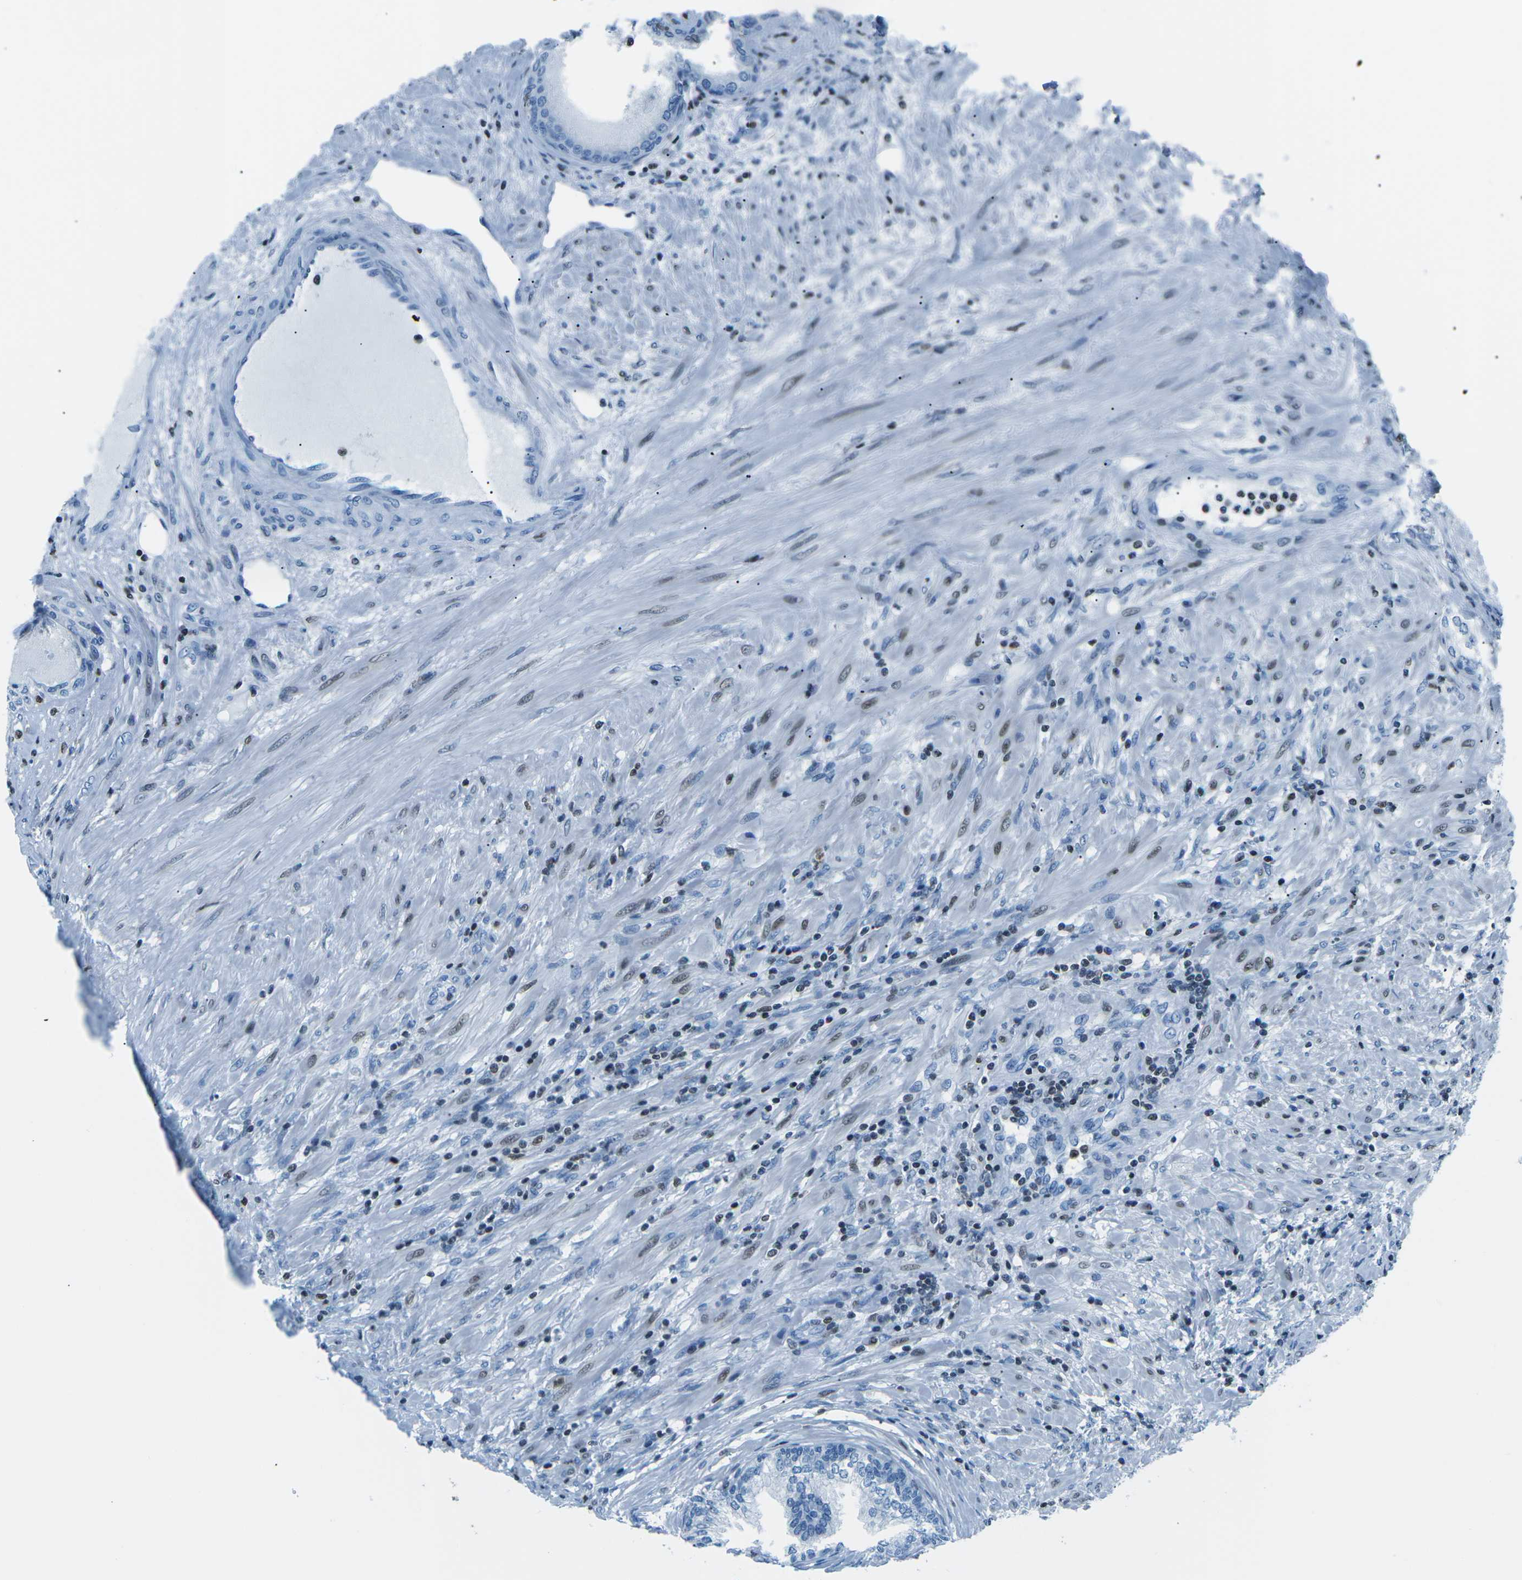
{"staining": {"intensity": "negative", "quantity": "none", "location": "none"}, "tissue": "prostate", "cell_type": "Glandular cells", "image_type": "normal", "snomed": [{"axis": "morphology", "description": "Normal tissue, NOS"}, {"axis": "topography", "description": "Prostate"}], "caption": "Prostate stained for a protein using IHC displays no positivity glandular cells.", "gene": "CELF2", "patient": {"sex": "male", "age": 76}}